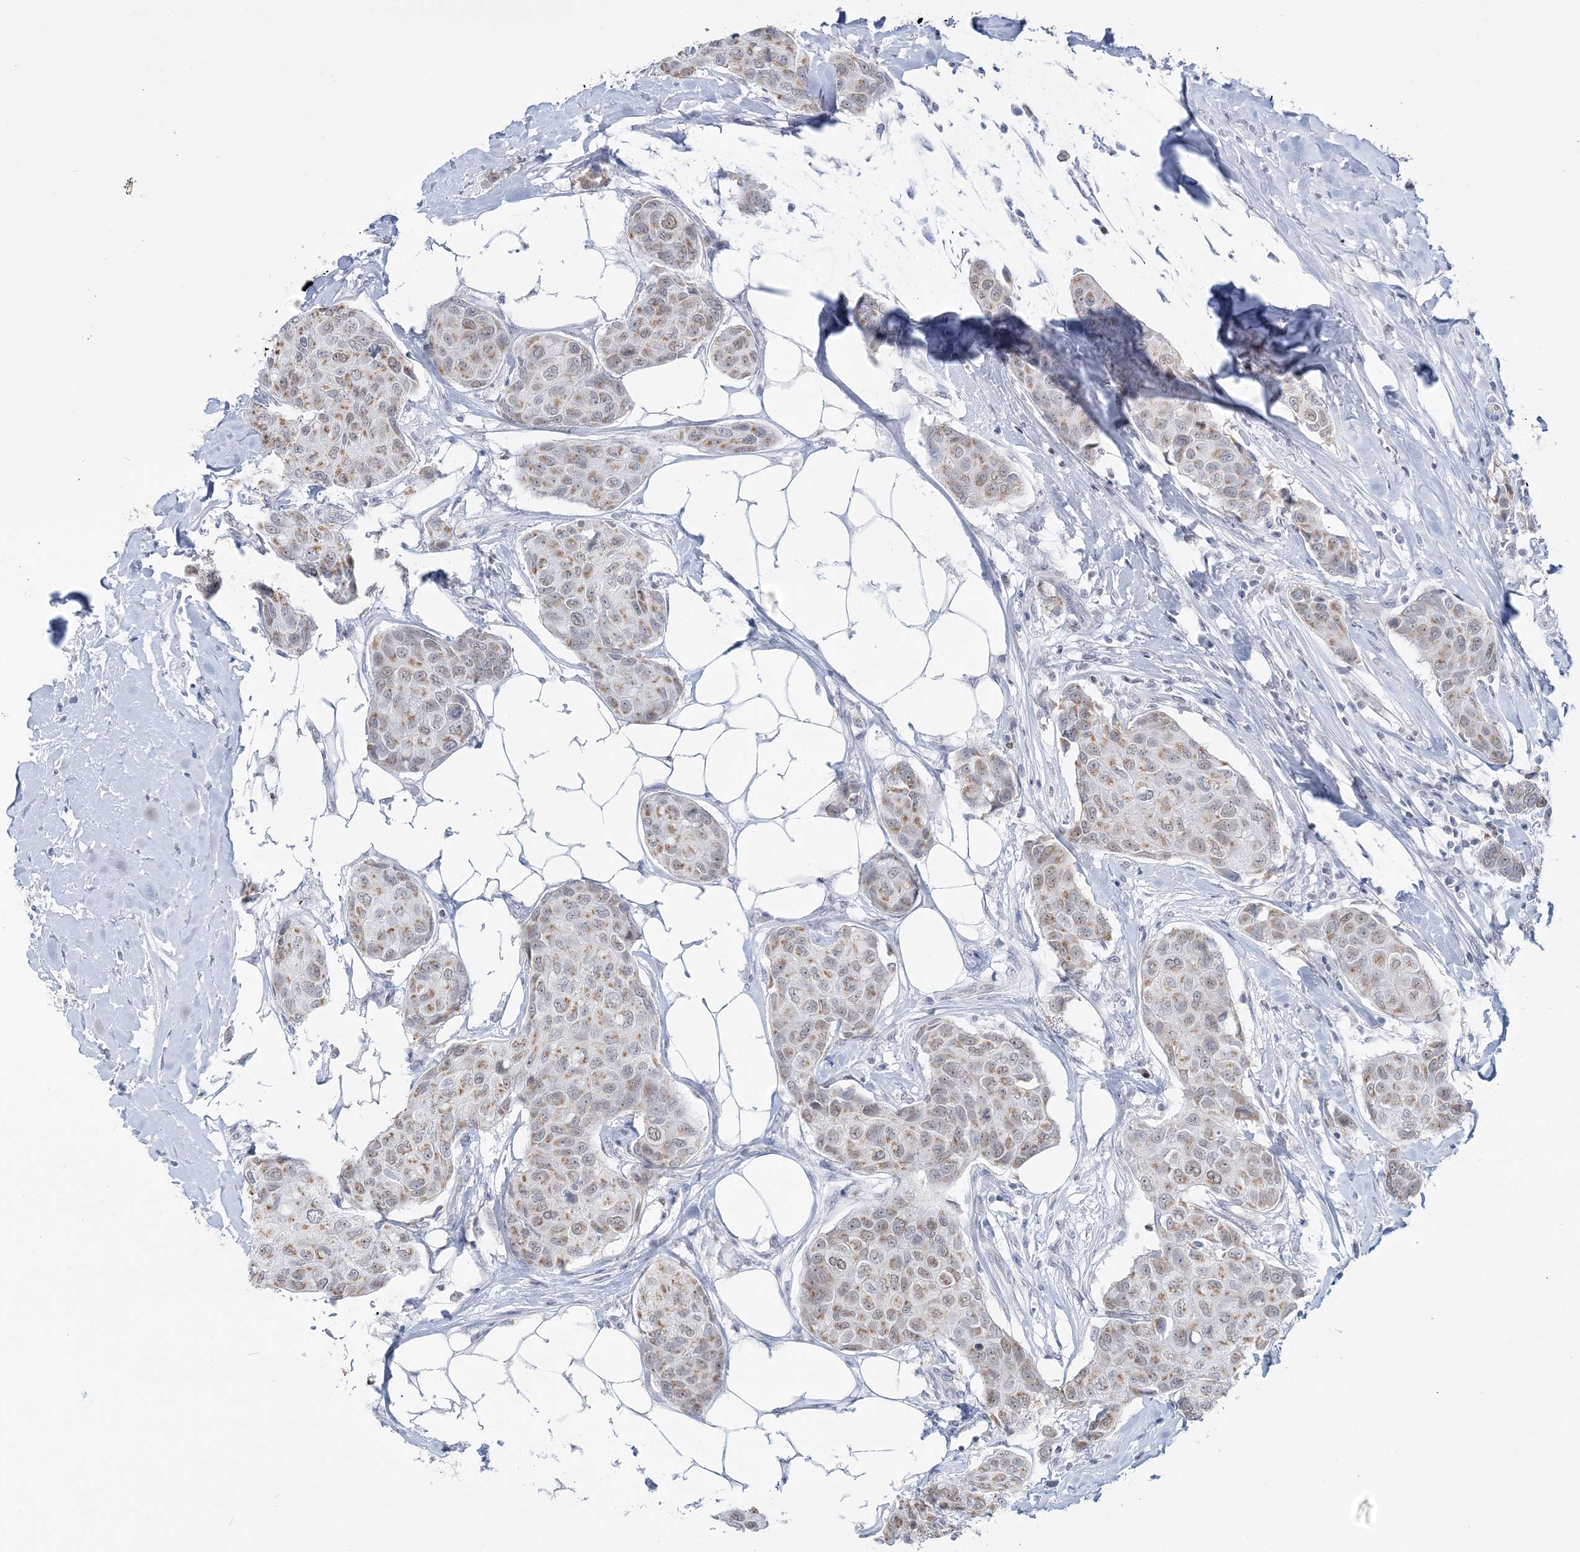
{"staining": {"intensity": "moderate", "quantity": ">75%", "location": "cytoplasmic/membranous"}, "tissue": "breast cancer", "cell_type": "Tumor cells", "image_type": "cancer", "snomed": [{"axis": "morphology", "description": "Duct carcinoma"}, {"axis": "topography", "description": "Breast"}], "caption": "Human intraductal carcinoma (breast) stained with a protein marker exhibits moderate staining in tumor cells.", "gene": "DDX21", "patient": {"sex": "female", "age": 80}}